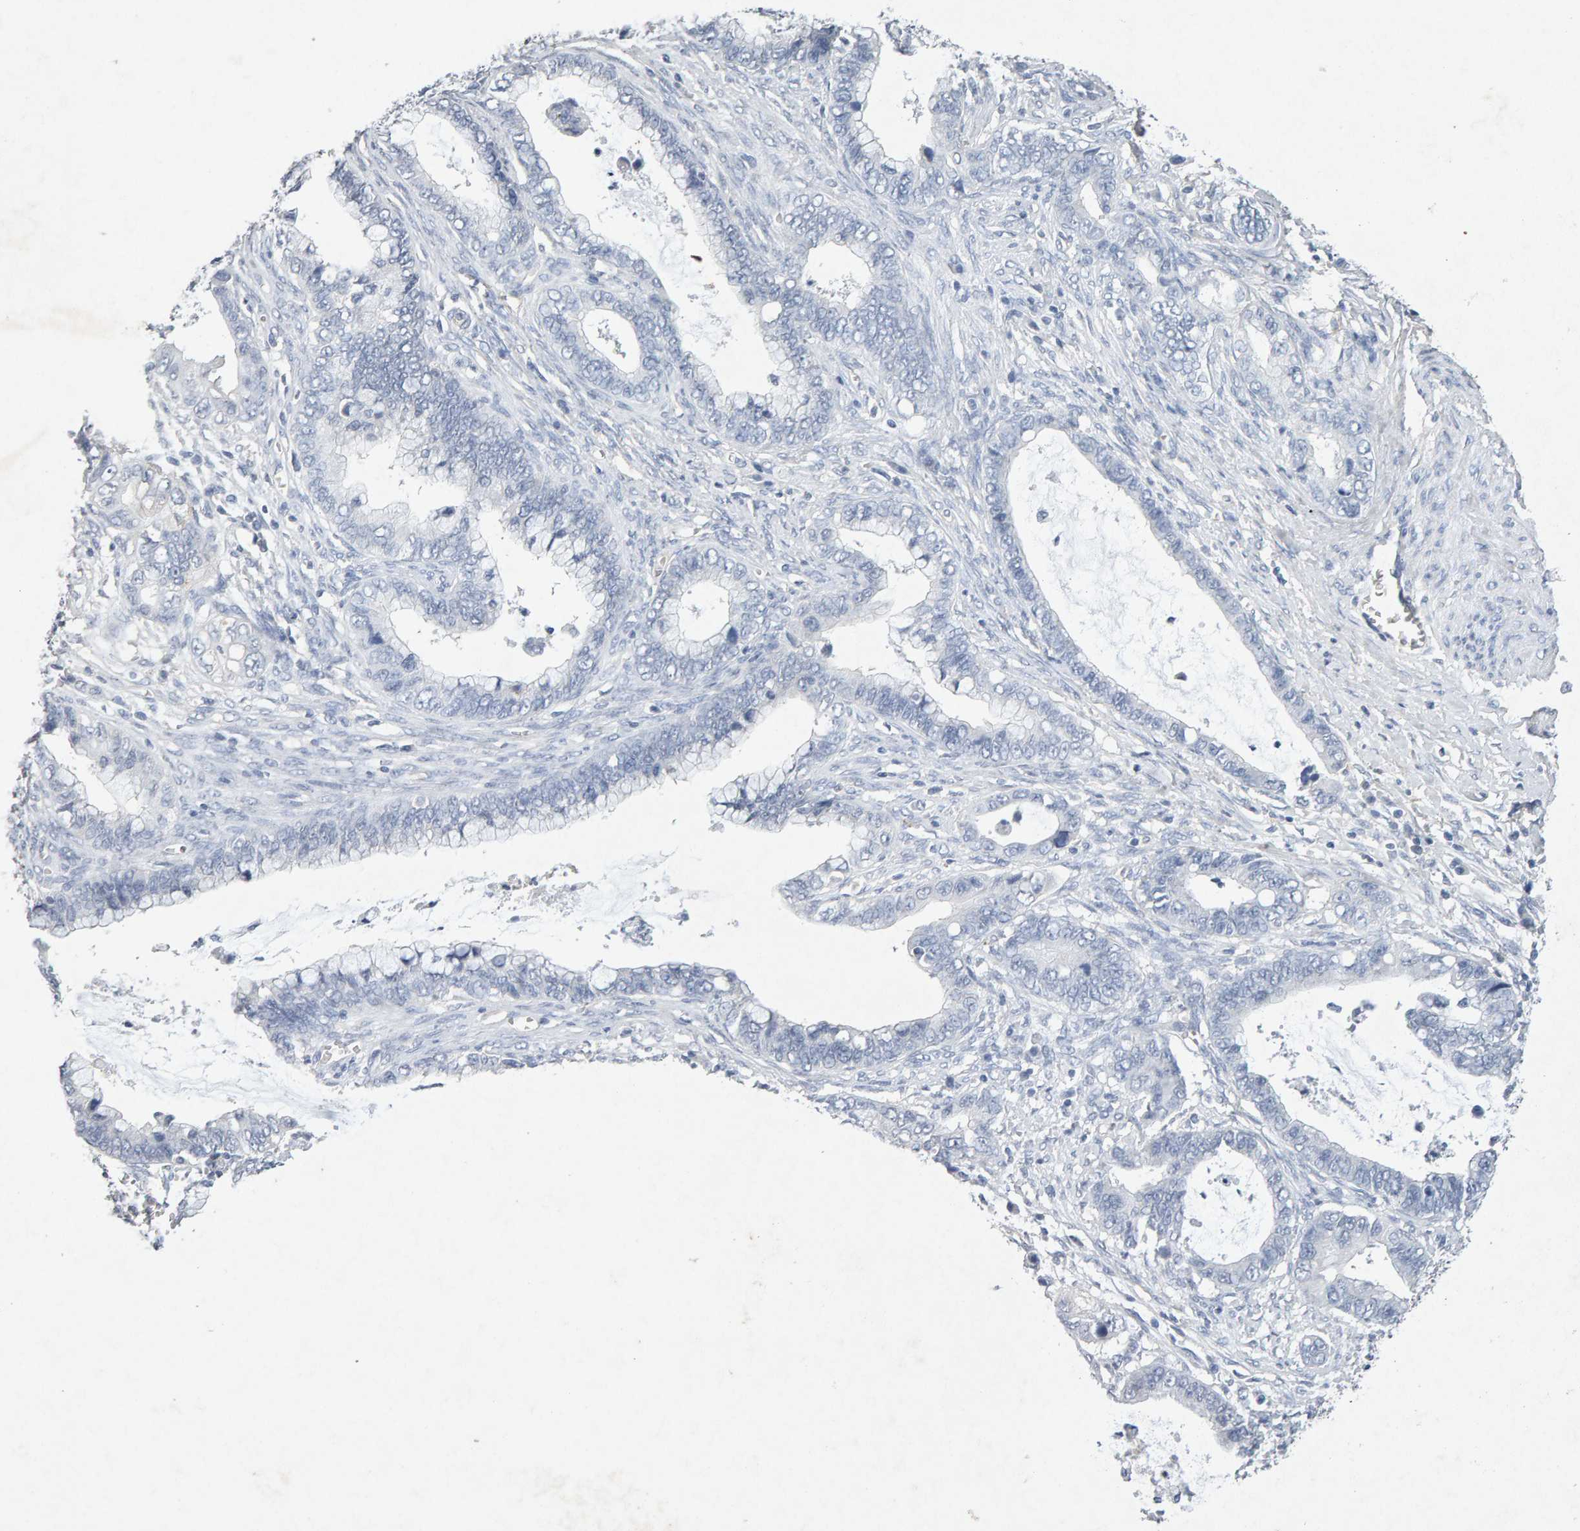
{"staining": {"intensity": "negative", "quantity": "none", "location": "none"}, "tissue": "cervical cancer", "cell_type": "Tumor cells", "image_type": "cancer", "snomed": [{"axis": "morphology", "description": "Adenocarcinoma, NOS"}, {"axis": "topography", "description": "Cervix"}], "caption": "Tumor cells are negative for brown protein staining in adenocarcinoma (cervical). The staining is performed using DAB (3,3'-diaminobenzidine) brown chromogen with nuclei counter-stained in using hematoxylin.", "gene": "PTPRM", "patient": {"sex": "female", "age": 44}}